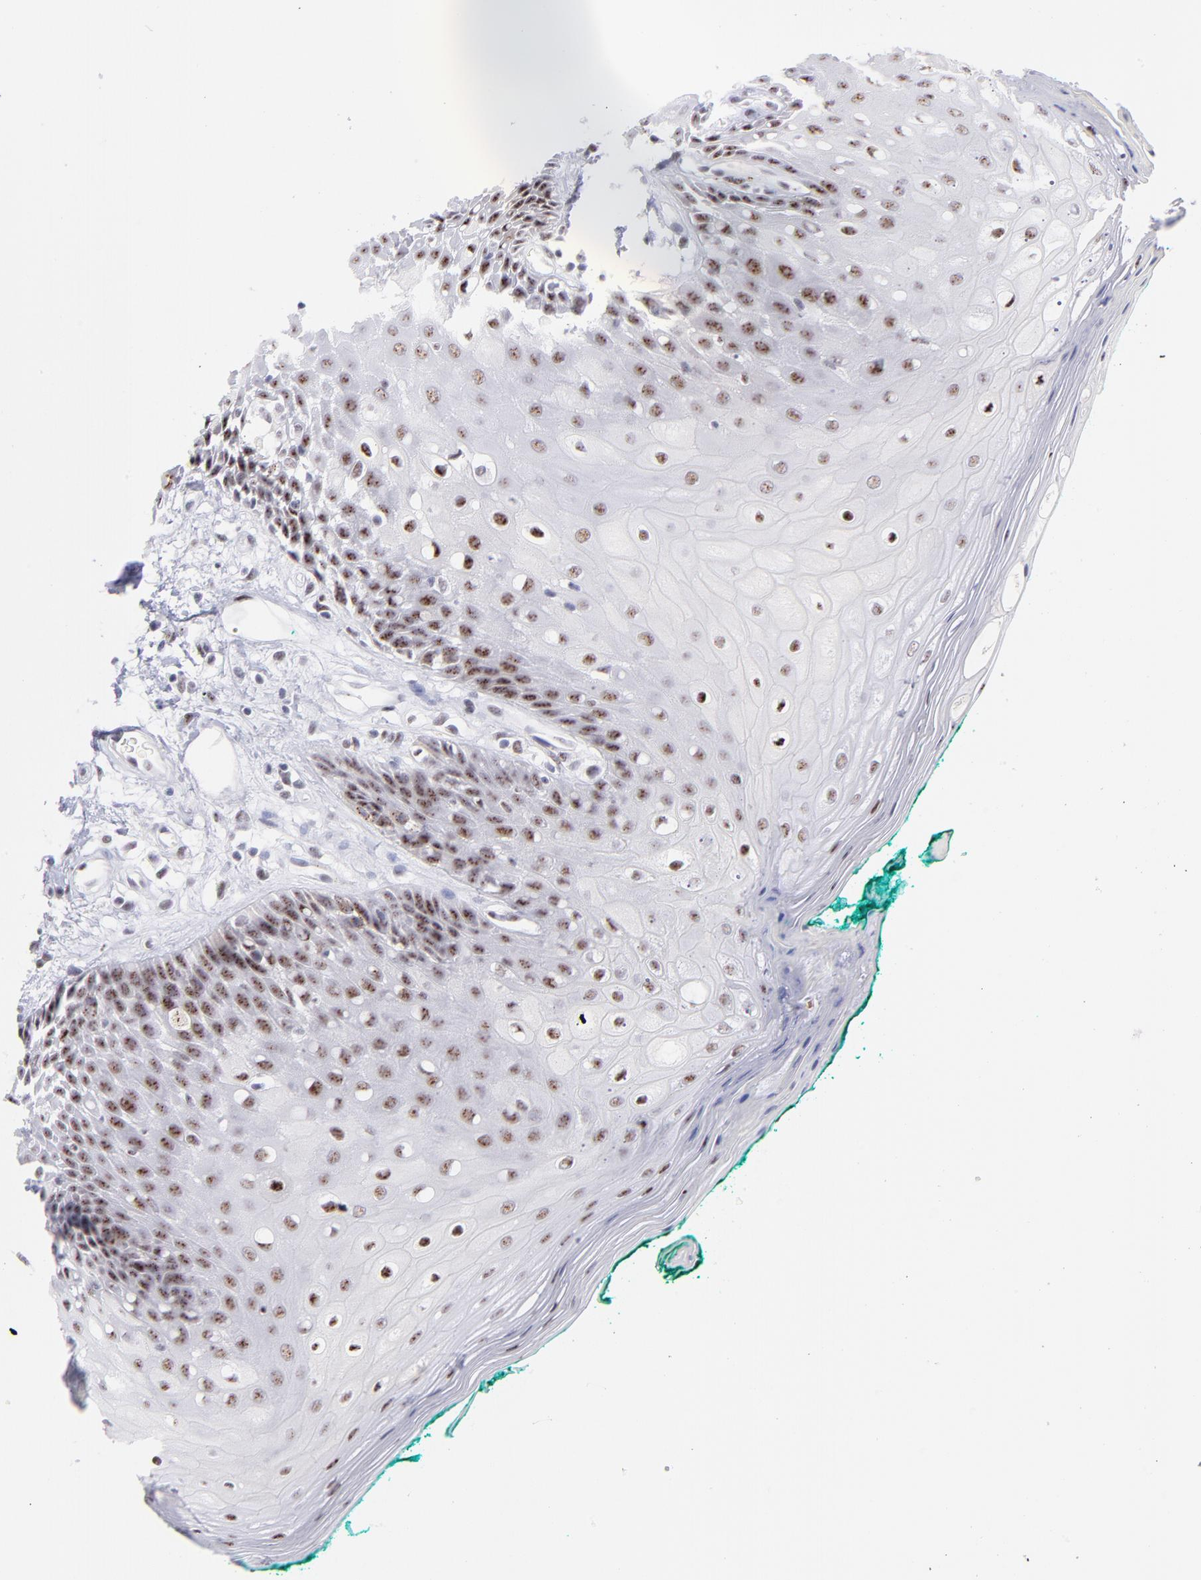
{"staining": {"intensity": "strong", "quantity": ">75%", "location": "nuclear"}, "tissue": "oral mucosa", "cell_type": "Squamous epithelial cells", "image_type": "normal", "snomed": [{"axis": "morphology", "description": "Normal tissue, NOS"}, {"axis": "morphology", "description": "Squamous cell carcinoma, NOS"}, {"axis": "topography", "description": "Skeletal muscle"}, {"axis": "topography", "description": "Oral tissue"}, {"axis": "topography", "description": "Head-Neck"}], "caption": "The immunohistochemical stain highlights strong nuclear staining in squamous epithelial cells of normal oral mucosa. The staining was performed using DAB (3,3'-diaminobenzidine) to visualize the protein expression in brown, while the nuclei were stained in blue with hematoxylin (Magnification: 20x).", "gene": "CDC25C", "patient": {"sex": "female", "age": 84}}